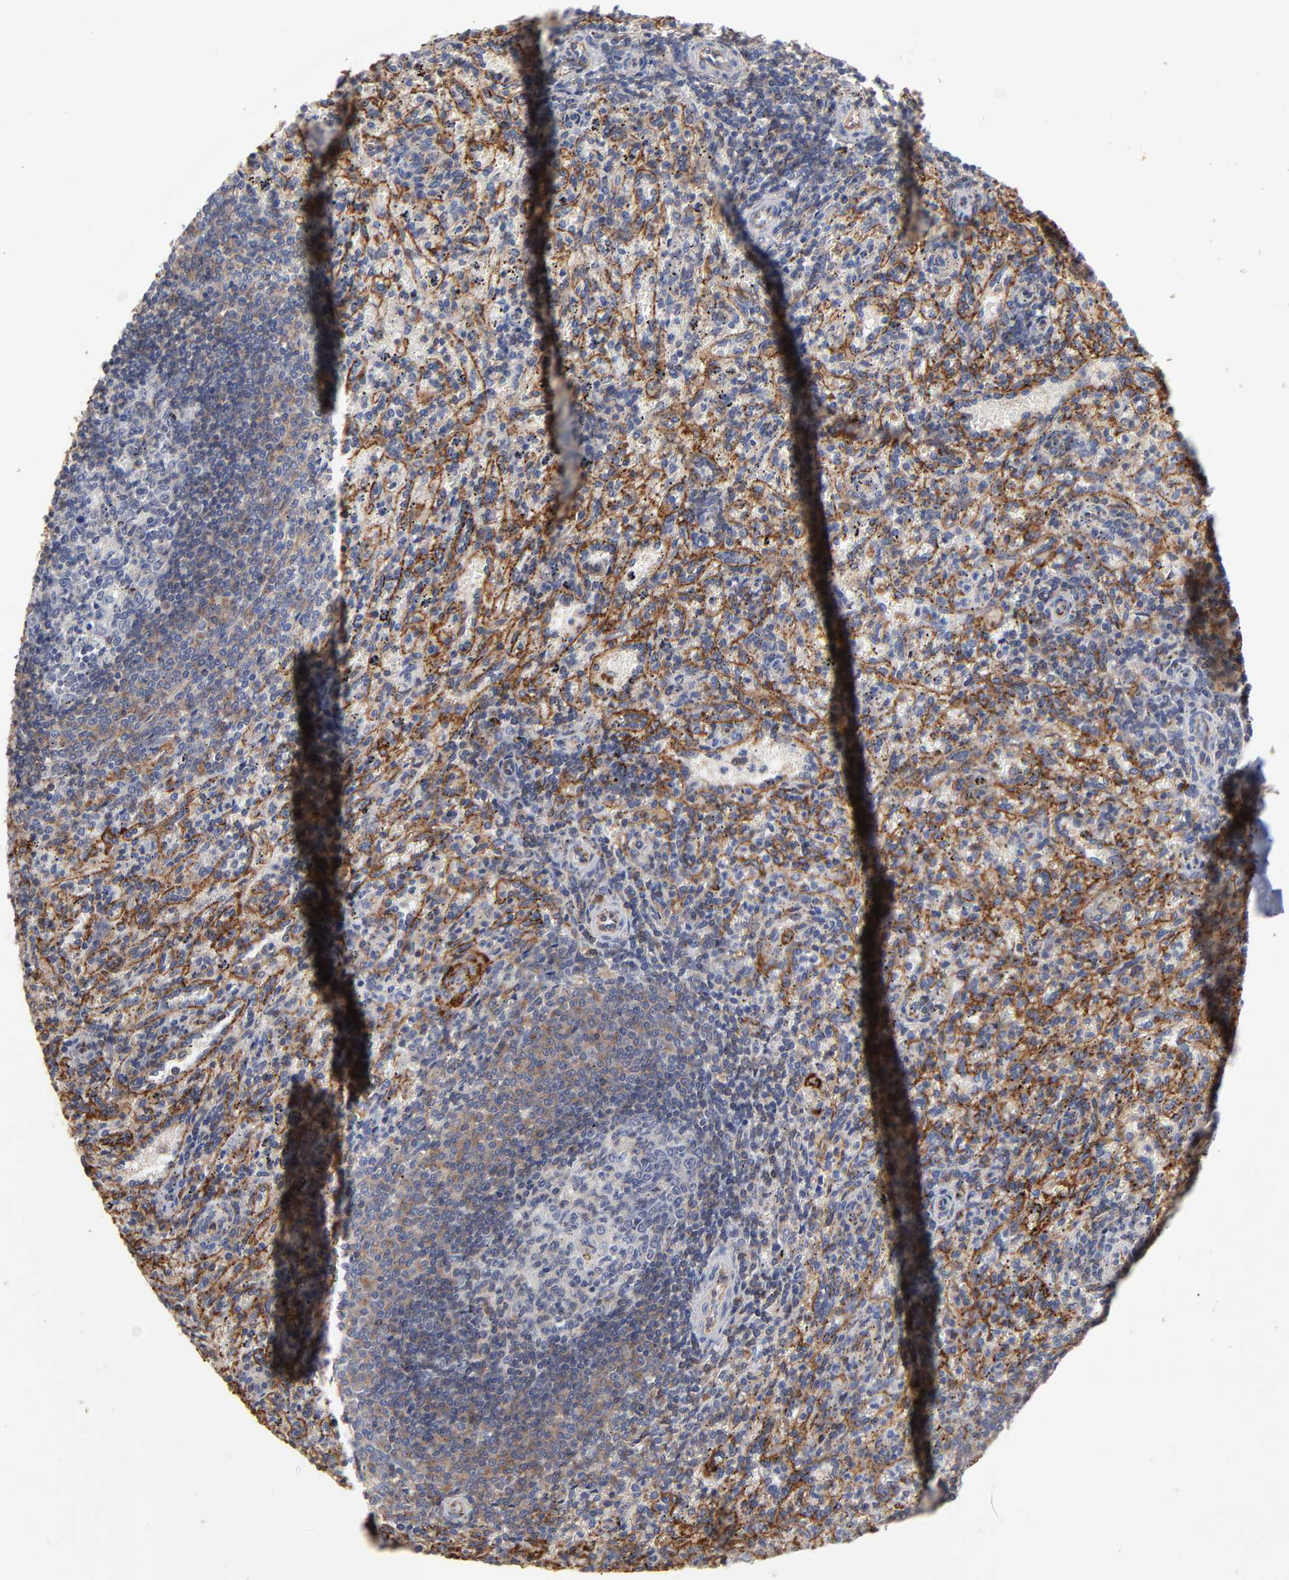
{"staining": {"intensity": "moderate", "quantity": "25%-75%", "location": "cytoplasmic/membranous"}, "tissue": "spleen", "cell_type": "Cells in red pulp", "image_type": "normal", "snomed": [{"axis": "morphology", "description": "Normal tissue, NOS"}, {"axis": "topography", "description": "Spleen"}], "caption": "Moderate cytoplasmic/membranous staining for a protein is present in about 25%-75% of cells in red pulp of unremarkable spleen using immunohistochemistry.", "gene": "PDLIM2", "patient": {"sex": "female", "age": 10}}